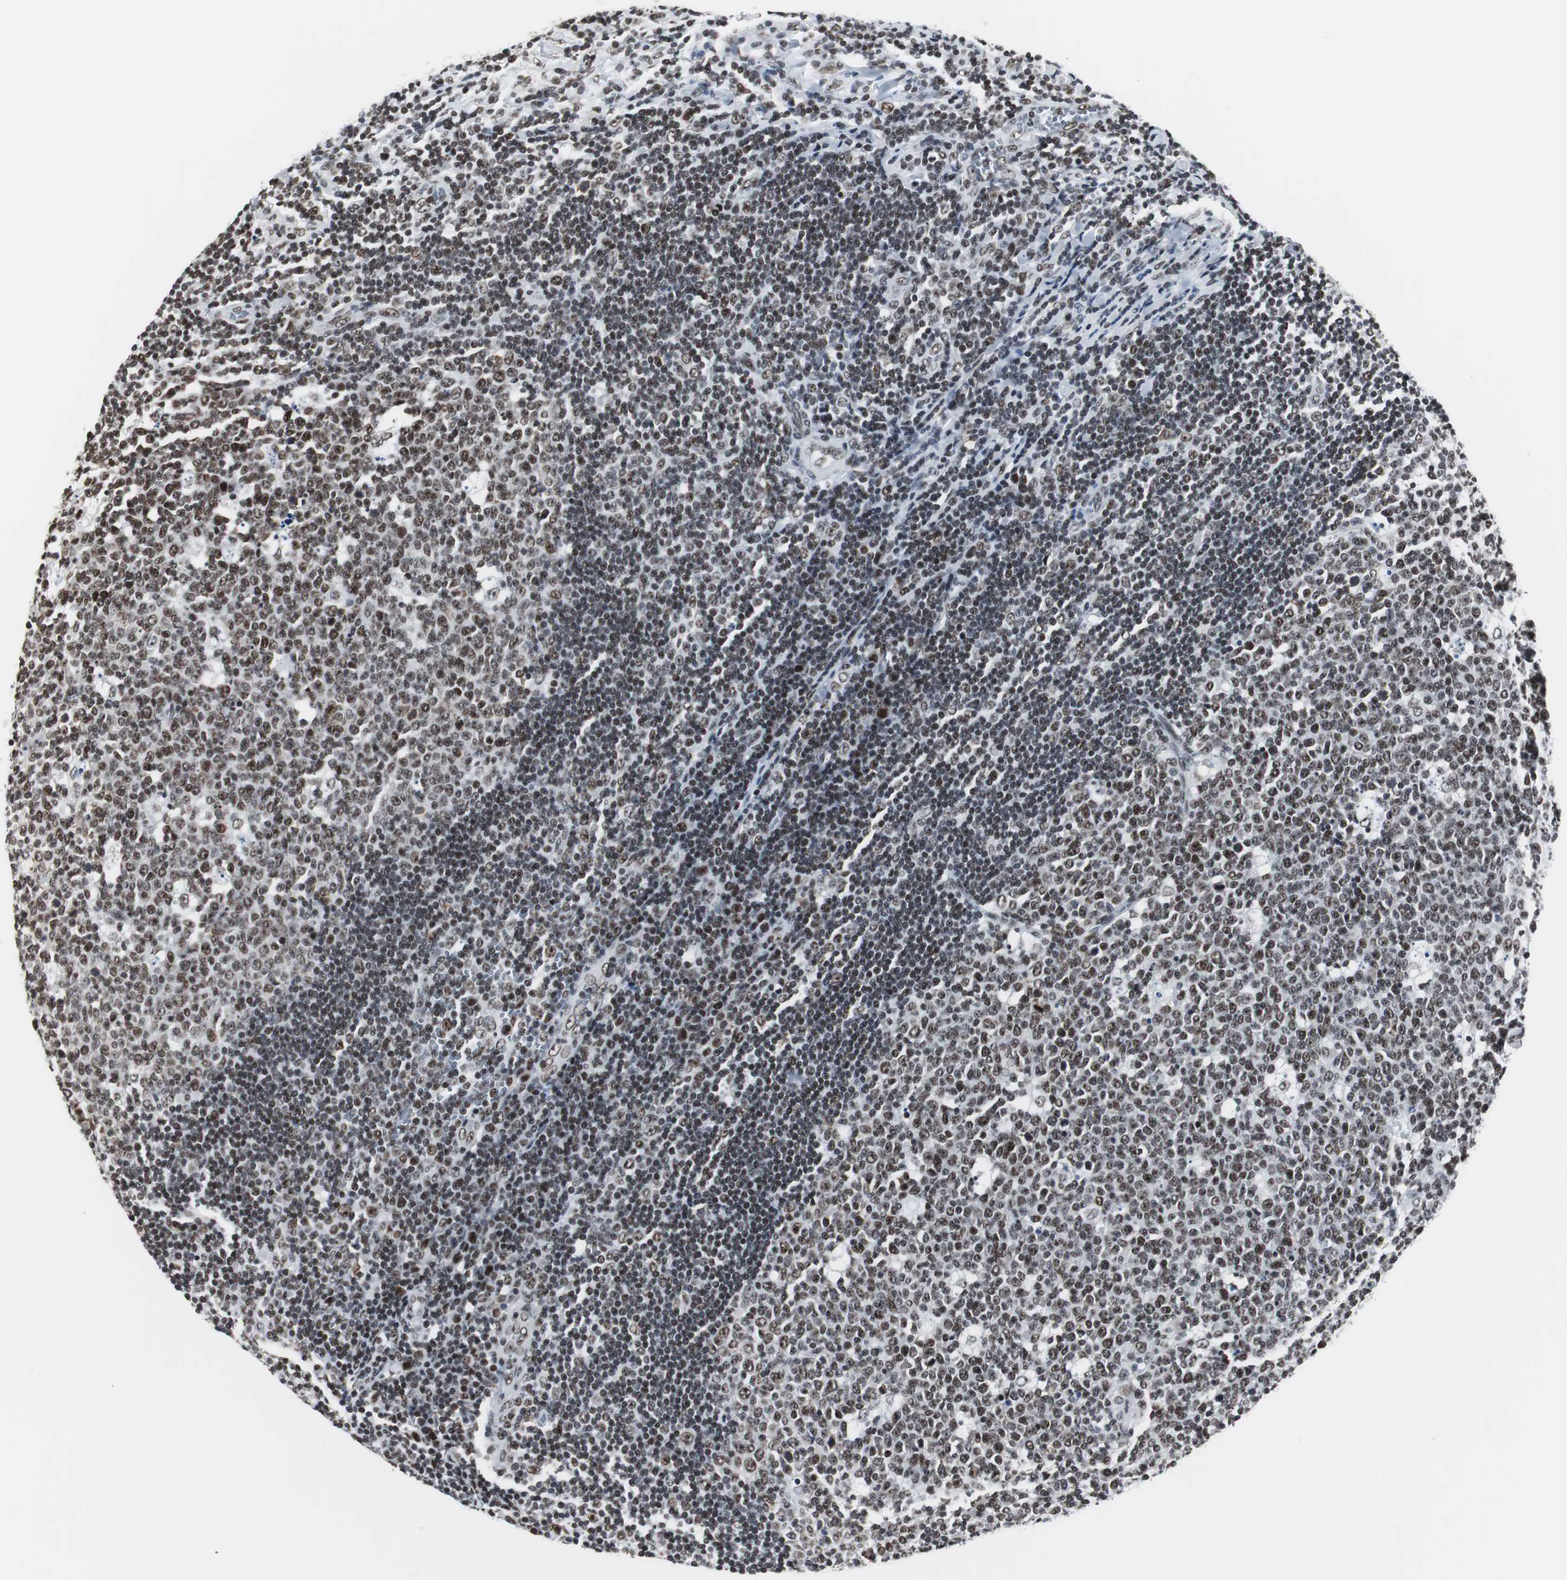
{"staining": {"intensity": "moderate", "quantity": ">75%", "location": "nuclear"}, "tissue": "lymph node", "cell_type": "Germinal center cells", "image_type": "normal", "snomed": [{"axis": "morphology", "description": "Normal tissue, NOS"}, {"axis": "topography", "description": "Lymph node"}, {"axis": "topography", "description": "Salivary gland"}], "caption": "Benign lymph node demonstrates moderate nuclear expression in approximately >75% of germinal center cells, visualized by immunohistochemistry. The staining was performed using DAB to visualize the protein expression in brown, while the nuclei were stained in blue with hematoxylin (Magnification: 20x).", "gene": "XRCC1", "patient": {"sex": "male", "age": 8}}